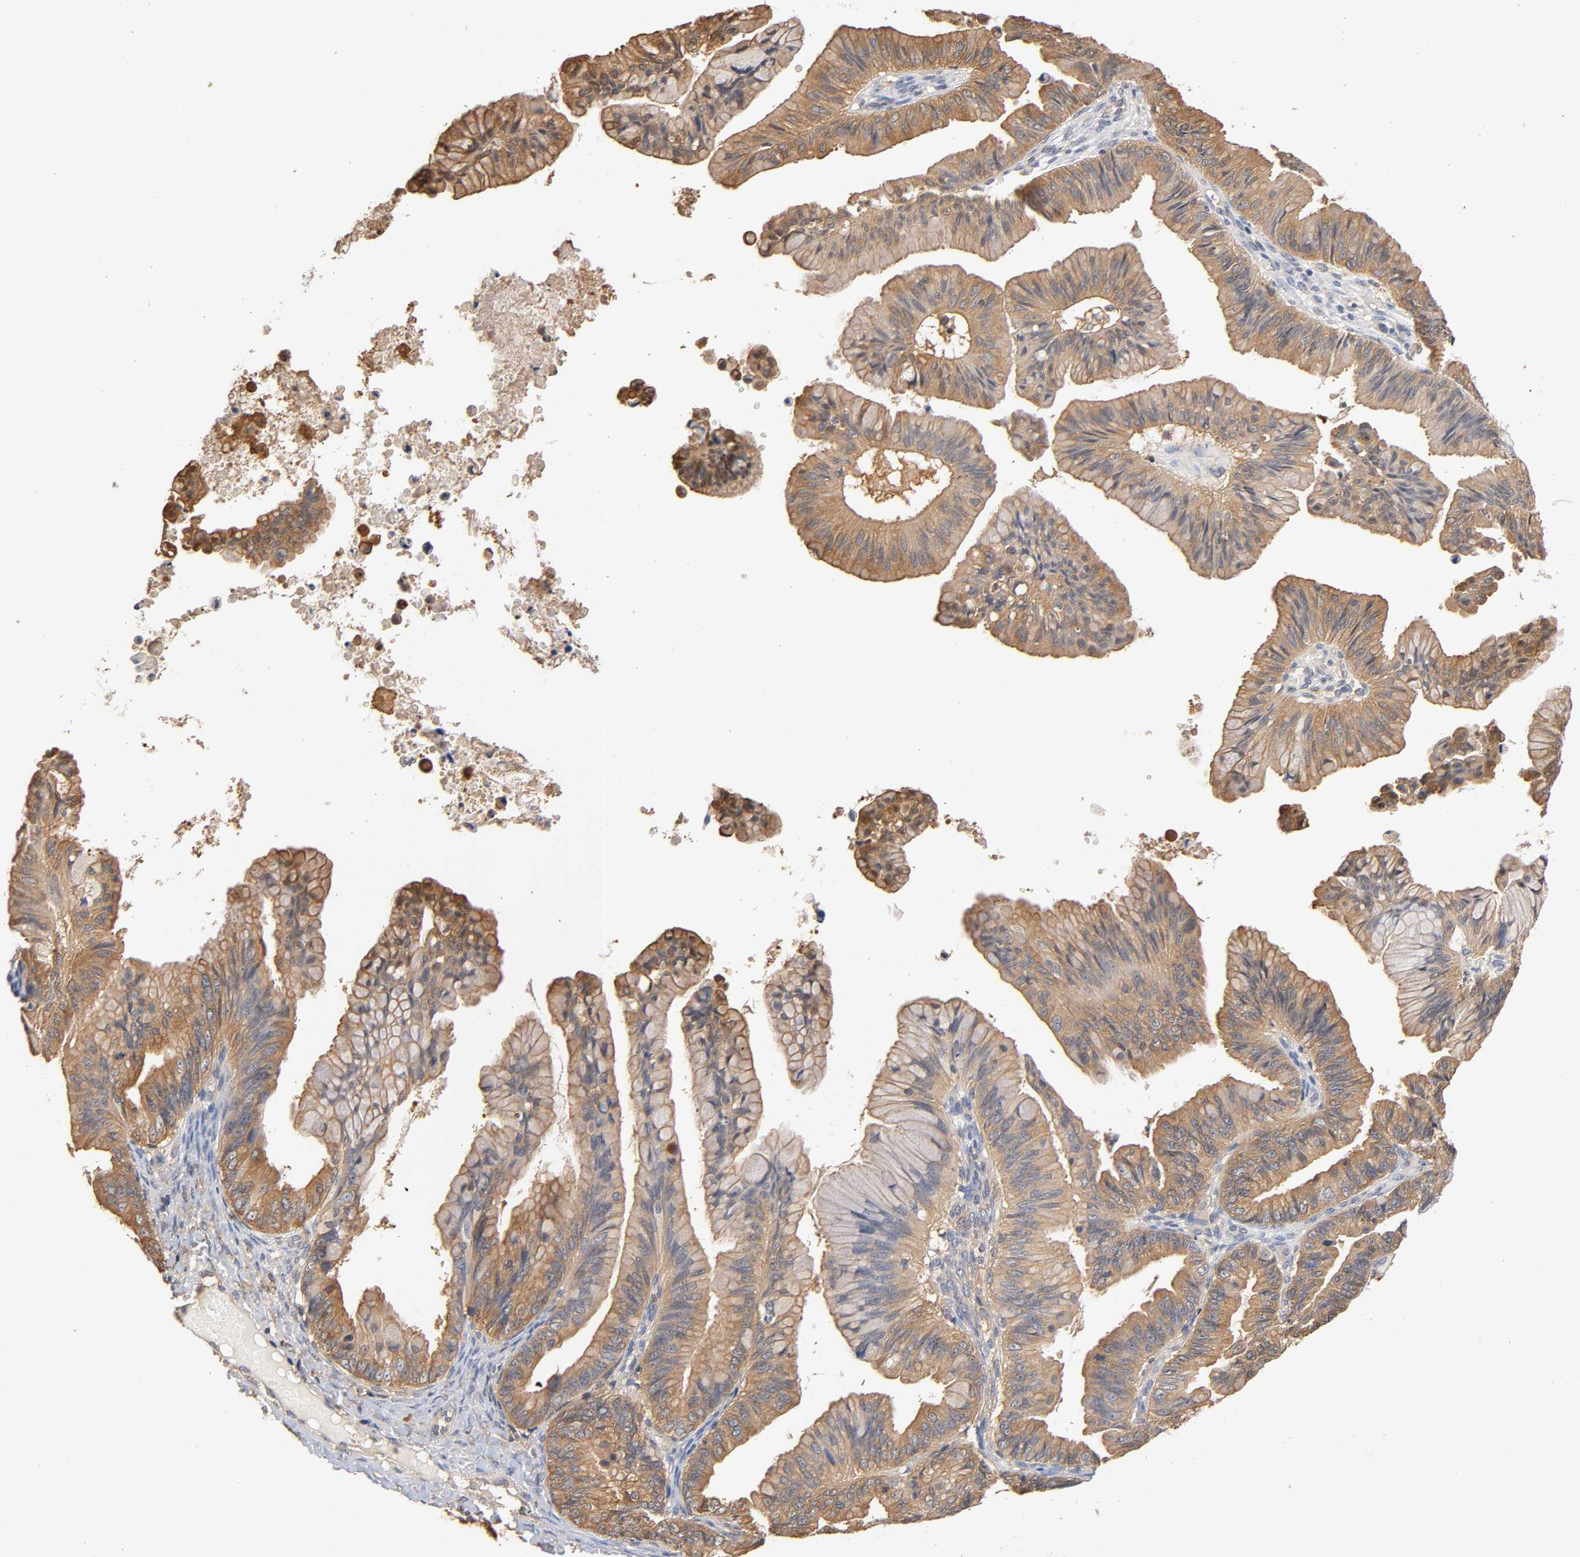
{"staining": {"intensity": "weak", "quantity": ">75%", "location": "cytoplasmic/membranous"}, "tissue": "ovarian cancer", "cell_type": "Tumor cells", "image_type": "cancer", "snomed": [{"axis": "morphology", "description": "Cystadenocarcinoma, mucinous, NOS"}, {"axis": "topography", "description": "Ovary"}], "caption": "Immunohistochemistry image of neoplastic tissue: ovarian mucinous cystadenocarcinoma stained using immunohistochemistry reveals low levels of weak protein expression localized specifically in the cytoplasmic/membranous of tumor cells, appearing as a cytoplasmic/membranous brown color.", "gene": "ALDOA", "patient": {"sex": "female", "age": 36}}